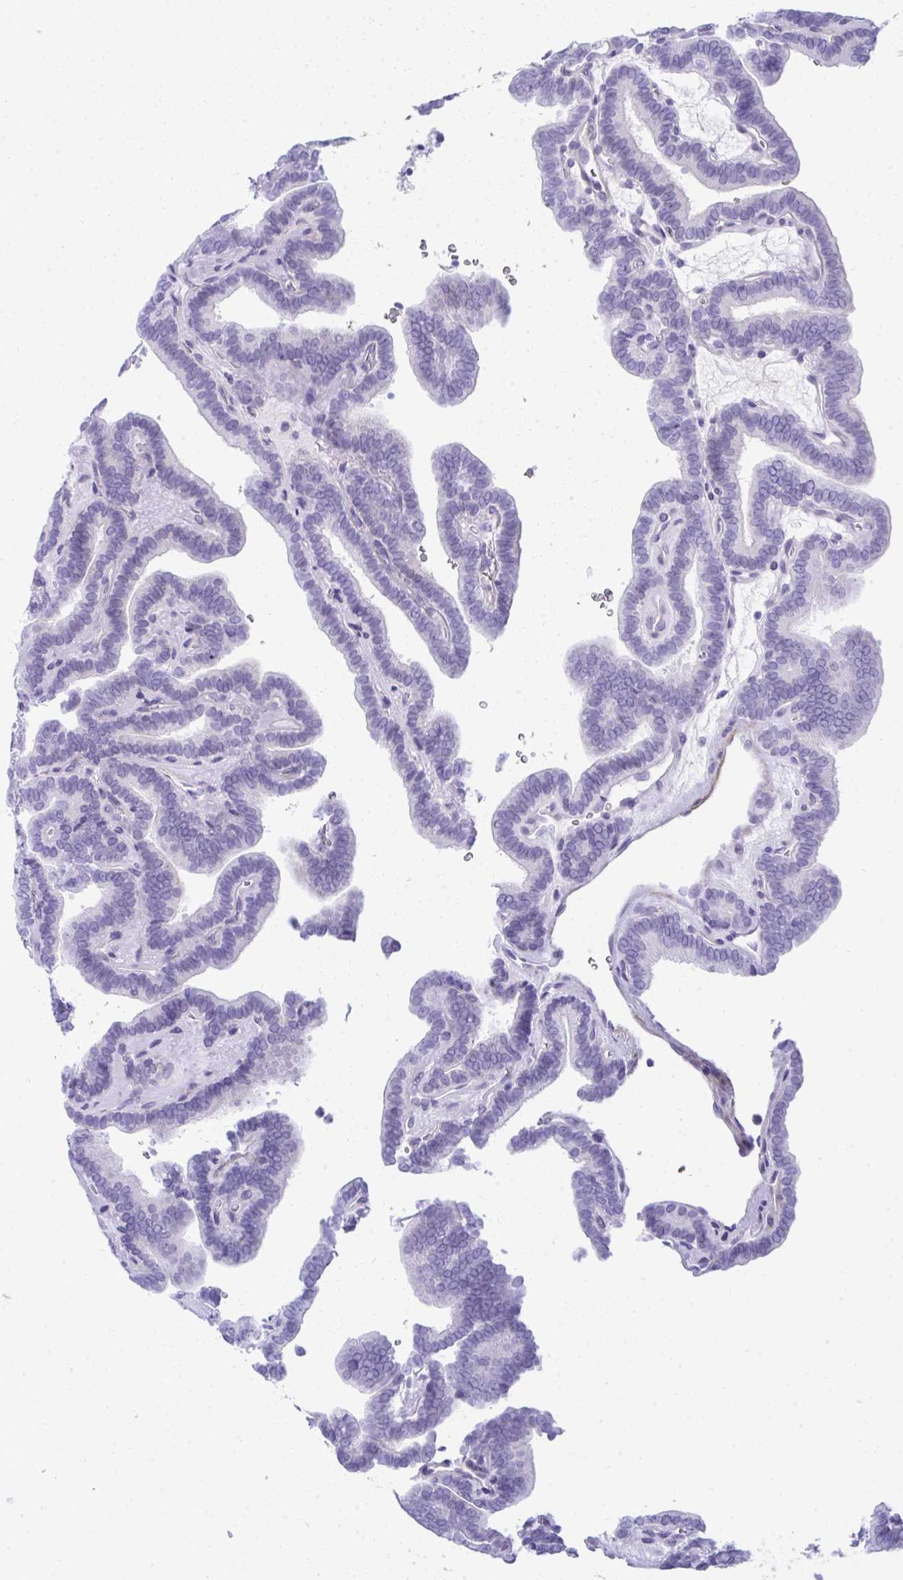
{"staining": {"intensity": "negative", "quantity": "none", "location": "none"}, "tissue": "thyroid cancer", "cell_type": "Tumor cells", "image_type": "cancer", "snomed": [{"axis": "morphology", "description": "Papillary adenocarcinoma, NOS"}, {"axis": "topography", "description": "Thyroid gland"}], "caption": "This photomicrograph is of thyroid cancer (papillary adenocarcinoma) stained with IHC to label a protein in brown with the nuclei are counter-stained blue. There is no staining in tumor cells. Brightfield microscopy of IHC stained with DAB (brown) and hematoxylin (blue), captured at high magnification.", "gene": "PUS7L", "patient": {"sex": "female", "age": 21}}